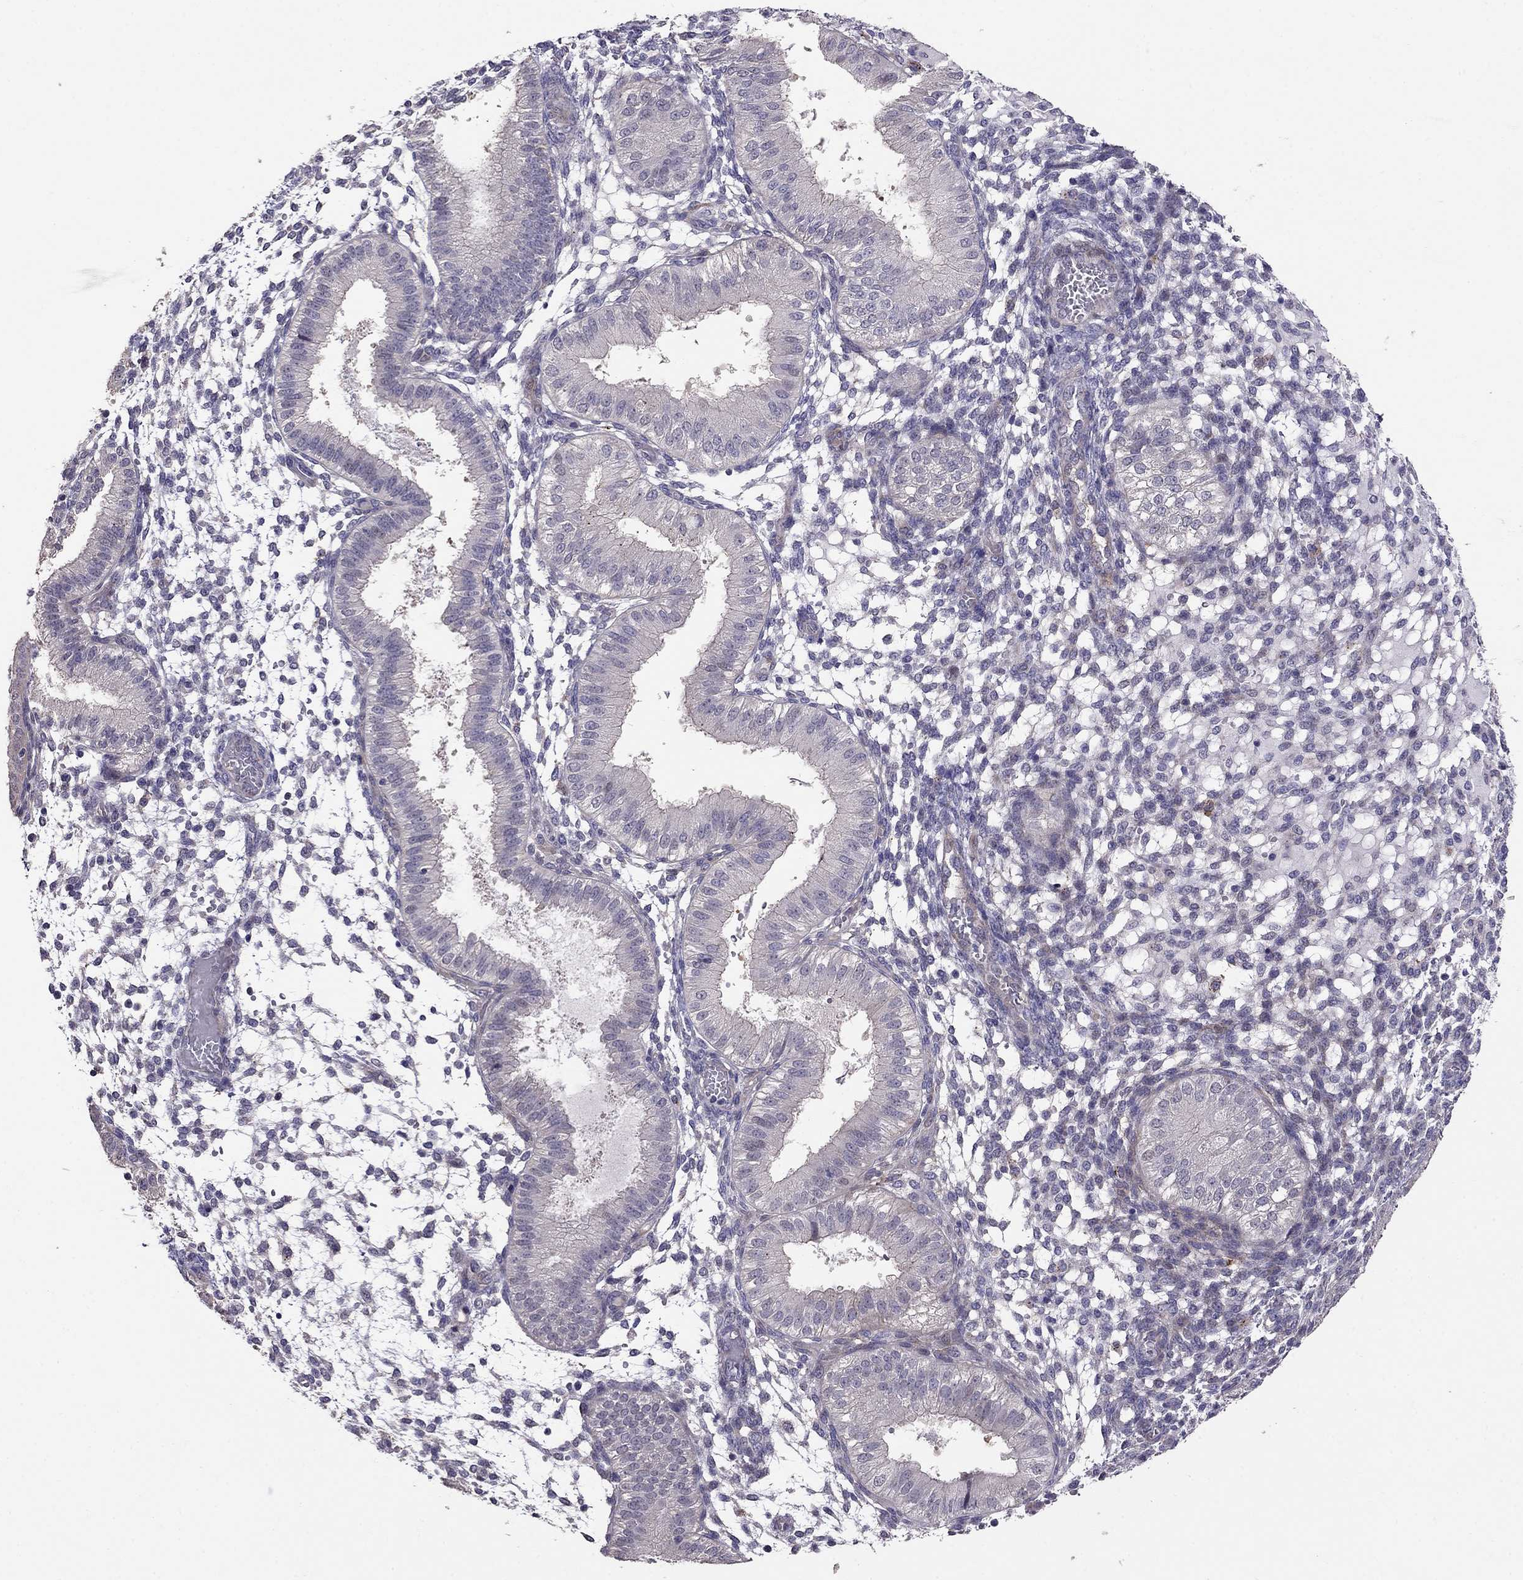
{"staining": {"intensity": "negative", "quantity": "none", "location": "none"}, "tissue": "endometrium", "cell_type": "Cells in endometrial stroma", "image_type": "normal", "snomed": [{"axis": "morphology", "description": "Normal tissue, NOS"}, {"axis": "topography", "description": "Endometrium"}], "caption": "Endometrium stained for a protein using immunohistochemistry (IHC) demonstrates no positivity cells in endometrial stroma.", "gene": "MAGEB4", "patient": {"sex": "female", "age": 43}}